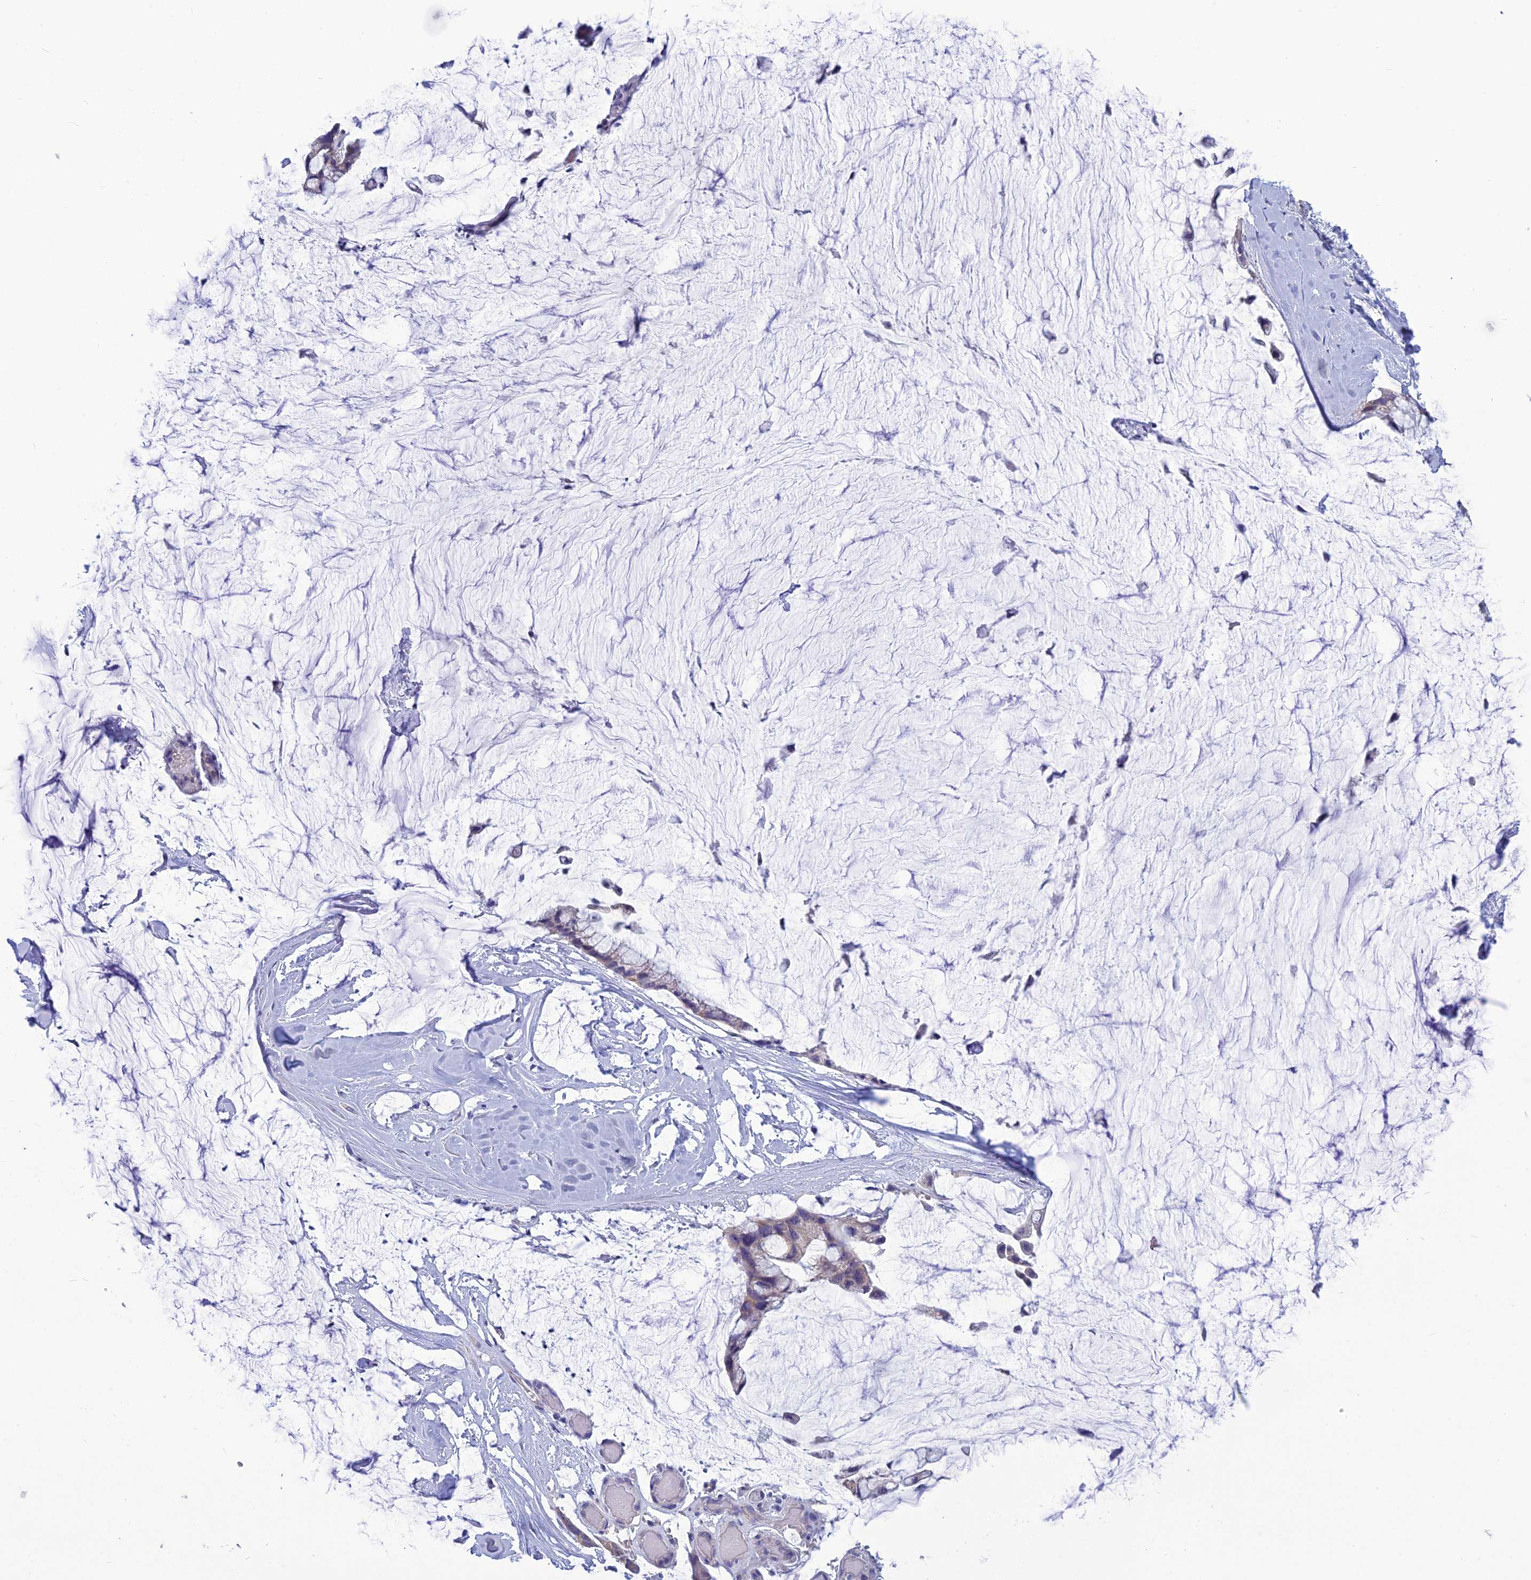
{"staining": {"intensity": "negative", "quantity": "none", "location": "none"}, "tissue": "ovarian cancer", "cell_type": "Tumor cells", "image_type": "cancer", "snomed": [{"axis": "morphology", "description": "Cystadenocarcinoma, mucinous, NOS"}, {"axis": "topography", "description": "Ovary"}], "caption": "This is an immunohistochemistry (IHC) histopathology image of human mucinous cystadenocarcinoma (ovarian). There is no staining in tumor cells.", "gene": "PSMF1", "patient": {"sex": "female", "age": 39}}